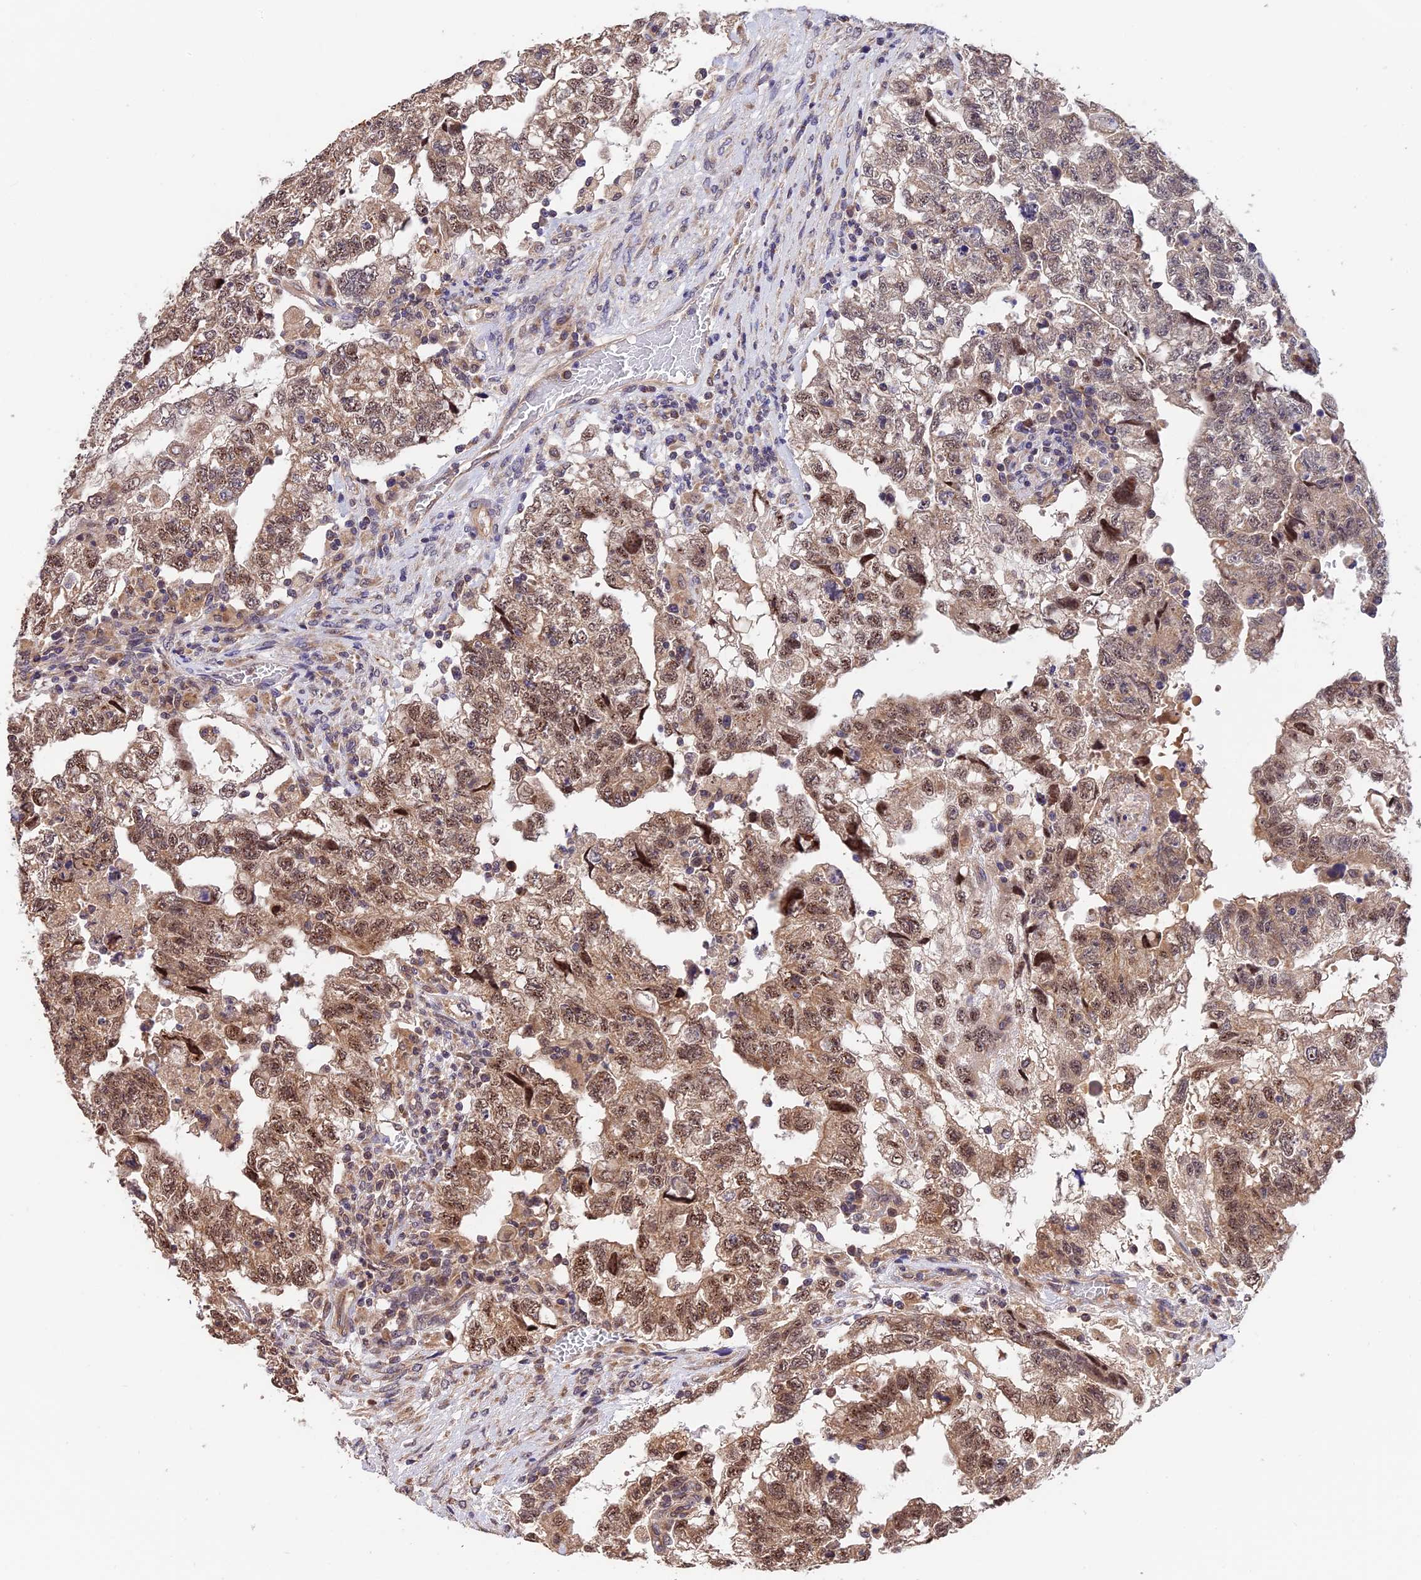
{"staining": {"intensity": "moderate", "quantity": ">75%", "location": "cytoplasmic/membranous,nuclear"}, "tissue": "testis cancer", "cell_type": "Tumor cells", "image_type": "cancer", "snomed": [{"axis": "morphology", "description": "Carcinoma, Embryonal, NOS"}, {"axis": "topography", "description": "Testis"}], "caption": "There is medium levels of moderate cytoplasmic/membranous and nuclear positivity in tumor cells of testis embryonal carcinoma, as demonstrated by immunohistochemical staining (brown color).", "gene": "MNS1", "patient": {"sex": "male", "age": 36}}